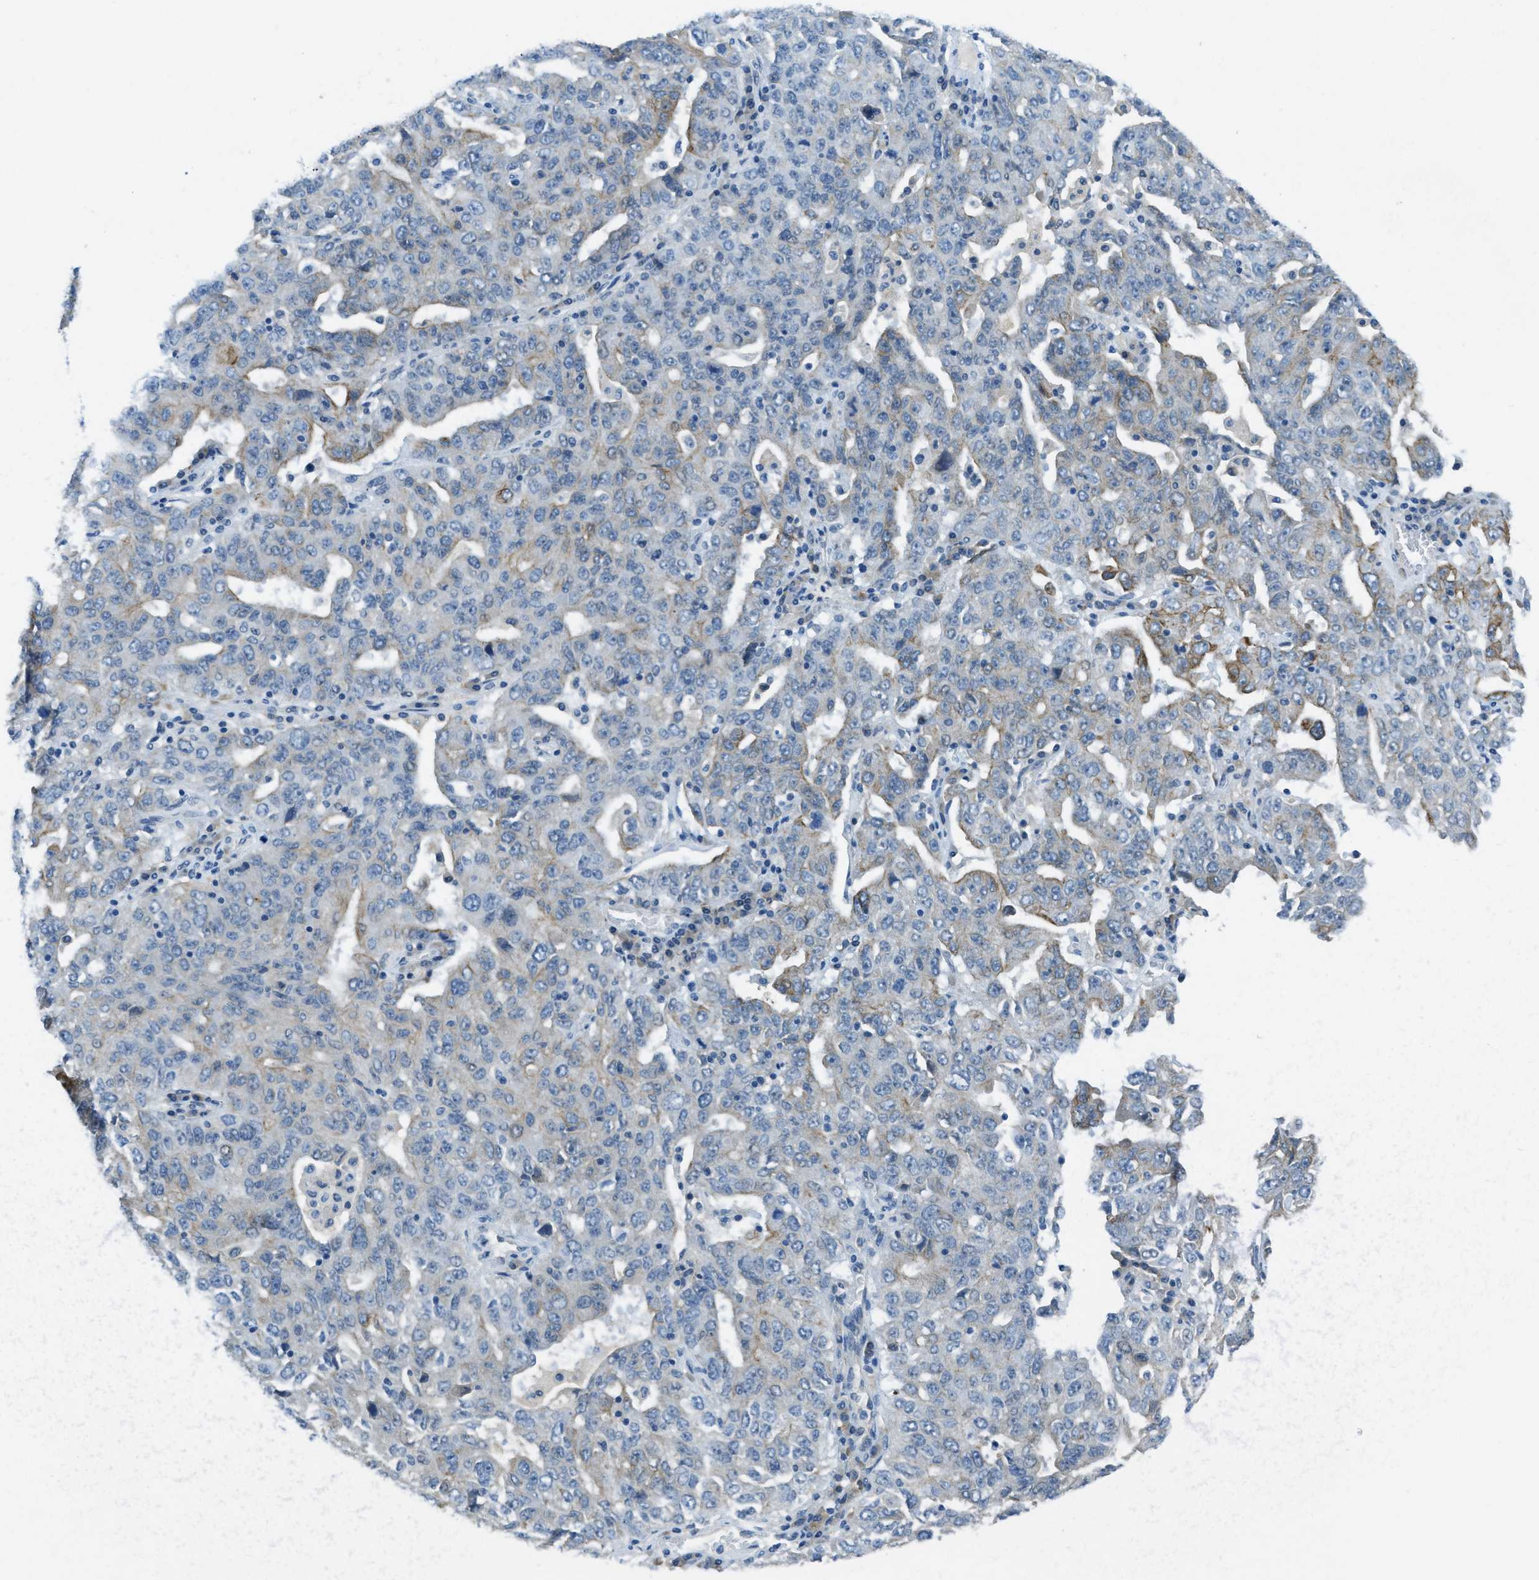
{"staining": {"intensity": "weak", "quantity": "<25%", "location": "cytoplasmic/membranous"}, "tissue": "ovarian cancer", "cell_type": "Tumor cells", "image_type": "cancer", "snomed": [{"axis": "morphology", "description": "Carcinoma, endometroid"}, {"axis": "topography", "description": "Ovary"}], "caption": "Immunohistochemical staining of human endometroid carcinoma (ovarian) reveals no significant staining in tumor cells. (Stains: DAB immunohistochemistry with hematoxylin counter stain, Microscopy: brightfield microscopy at high magnification).", "gene": "KLHL8", "patient": {"sex": "female", "age": 62}}